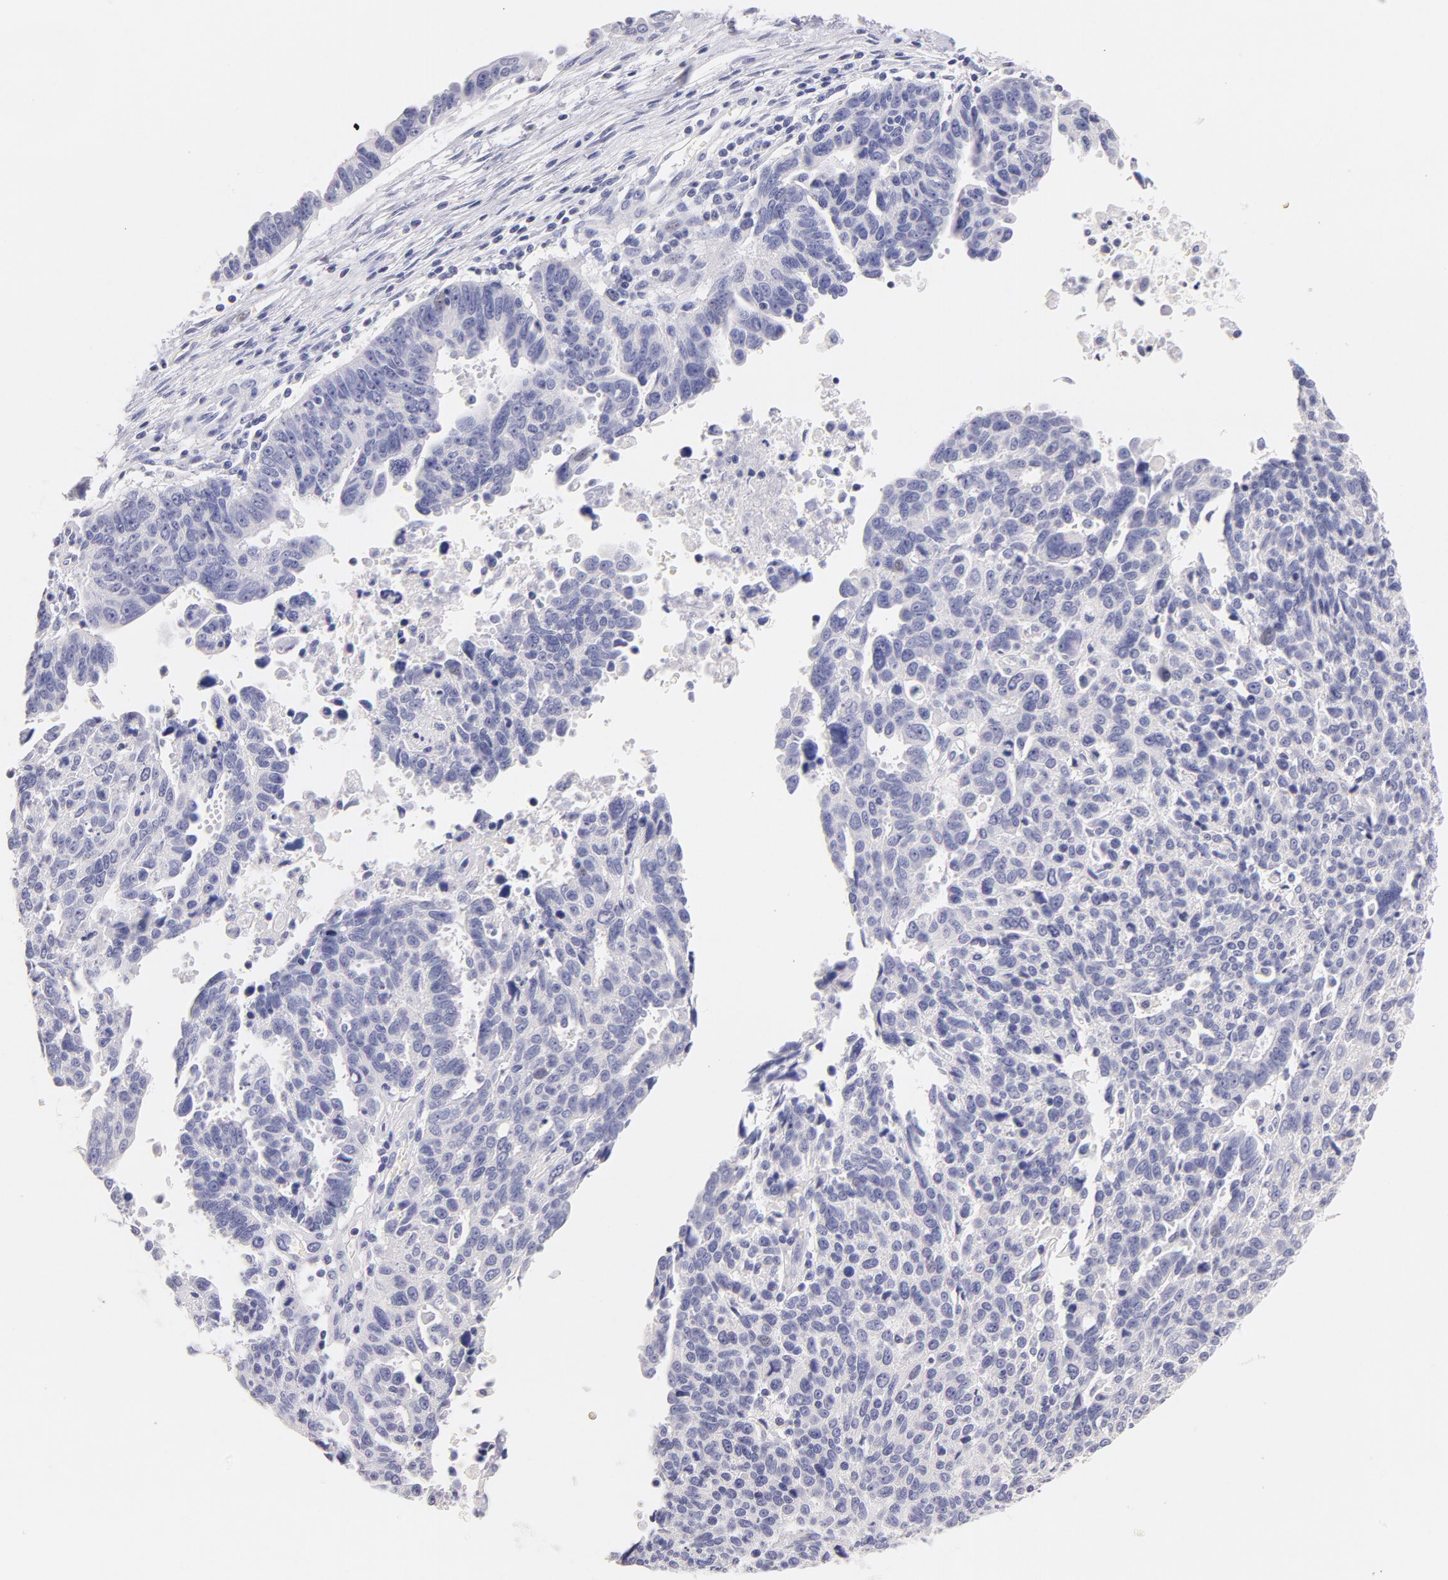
{"staining": {"intensity": "negative", "quantity": "none", "location": "none"}, "tissue": "ovarian cancer", "cell_type": "Tumor cells", "image_type": "cancer", "snomed": [{"axis": "morphology", "description": "Carcinoma, endometroid"}, {"axis": "morphology", "description": "Cystadenocarcinoma, serous, NOS"}, {"axis": "topography", "description": "Ovary"}], "caption": "Serous cystadenocarcinoma (ovarian) stained for a protein using immunohistochemistry (IHC) displays no staining tumor cells.", "gene": "CD44", "patient": {"sex": "female", "age": 45}}